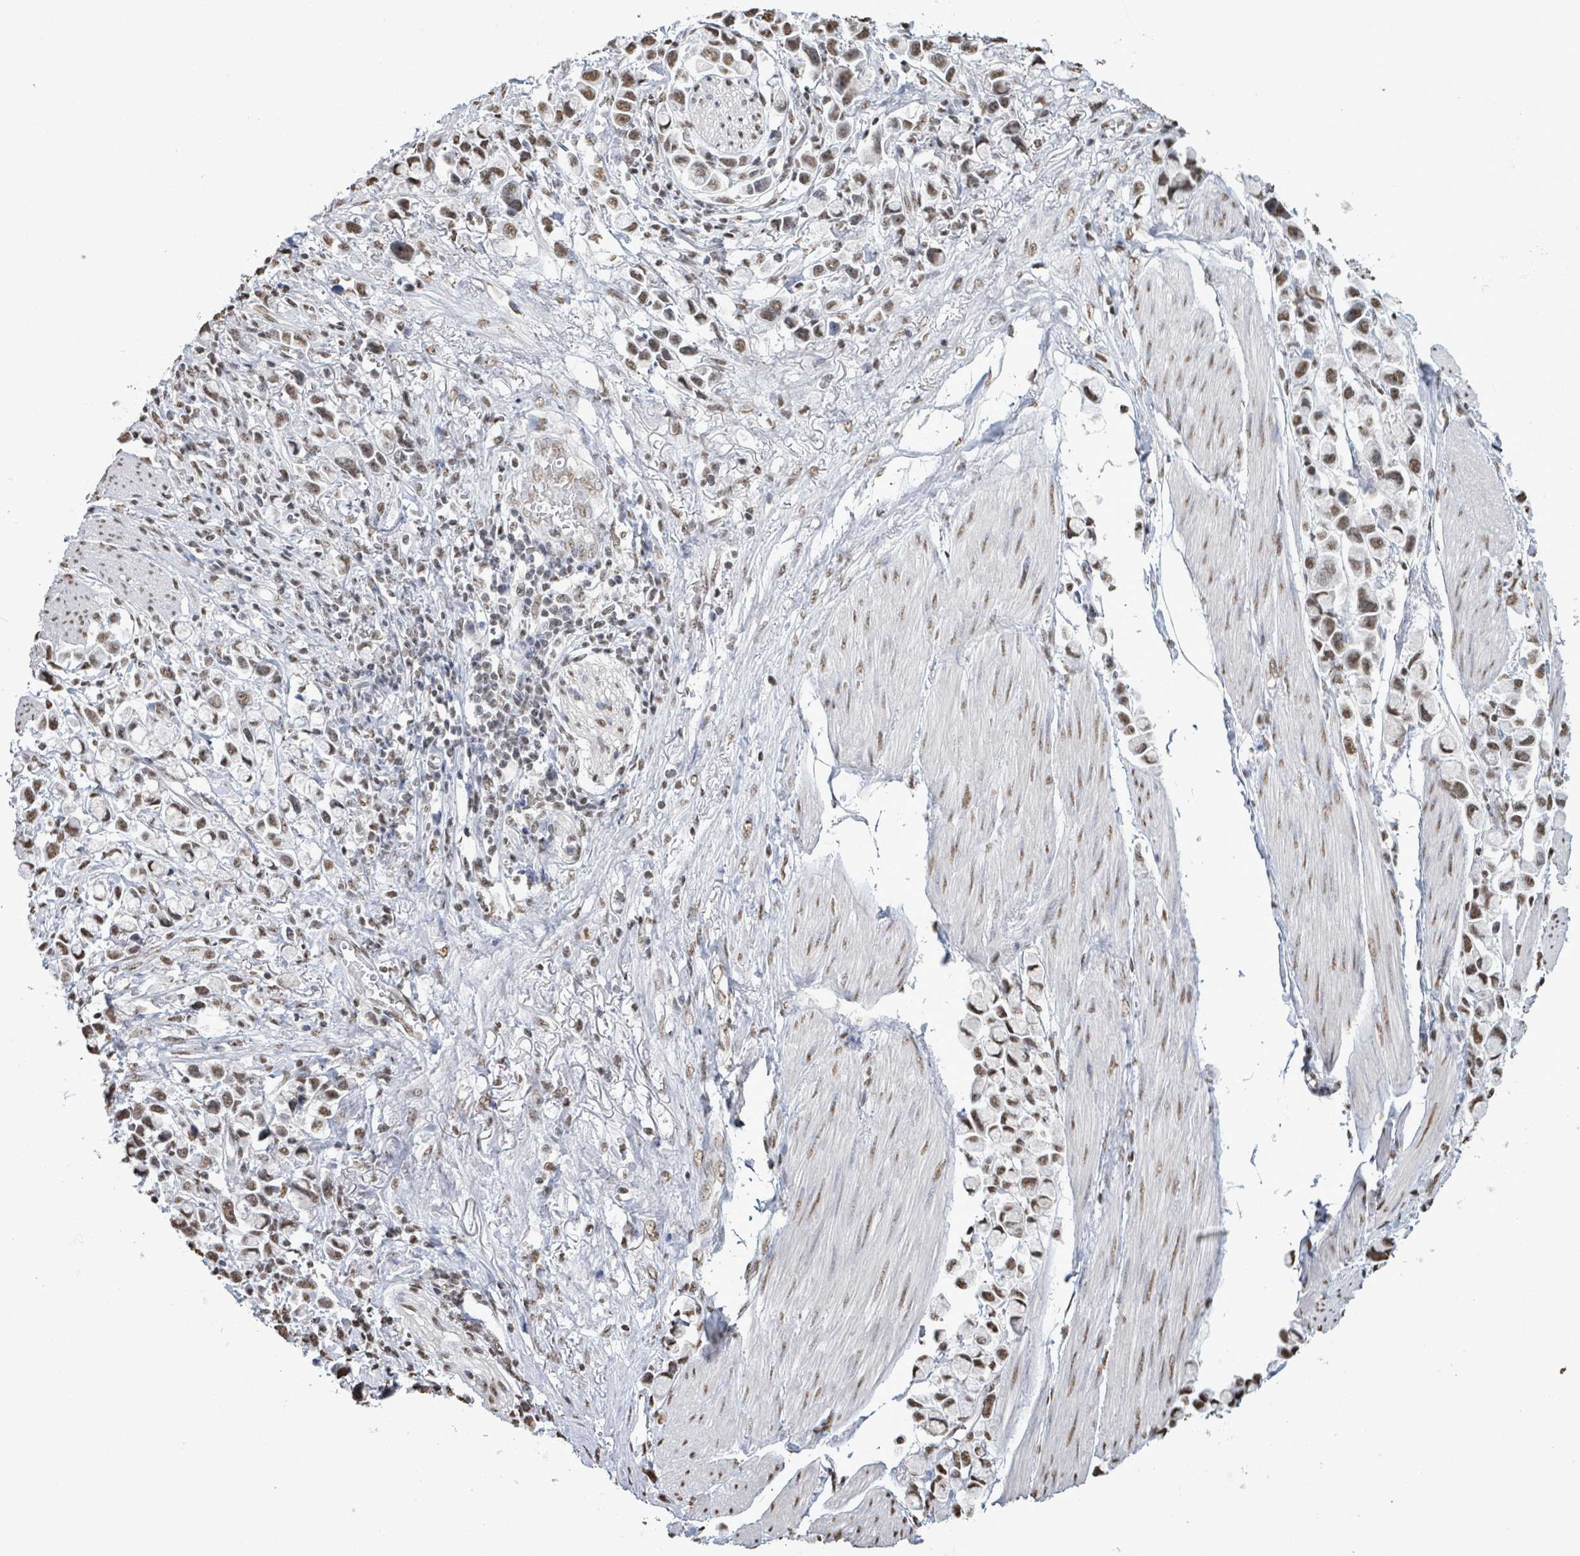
{"staining": {"intensity": "moderate", "quantity": ">75%", "location": "nuclear"}, "tissue": "stomach cancer", "cell_type": "Tumor cells", "image_type": "cancer", "snomed": [{"axis": "morphology", "description": "Adenocarcinoma, NOS"}, {"axis": "topography", "description": "Stomach"}], "caption": "Stomach cancer (adenocarcinoma) tissue demonstrates moderate nuclear expression in approximately >75% of tumor cells", "gene": "SAMD14", "patient": {"sex": "female", "age": 81}}